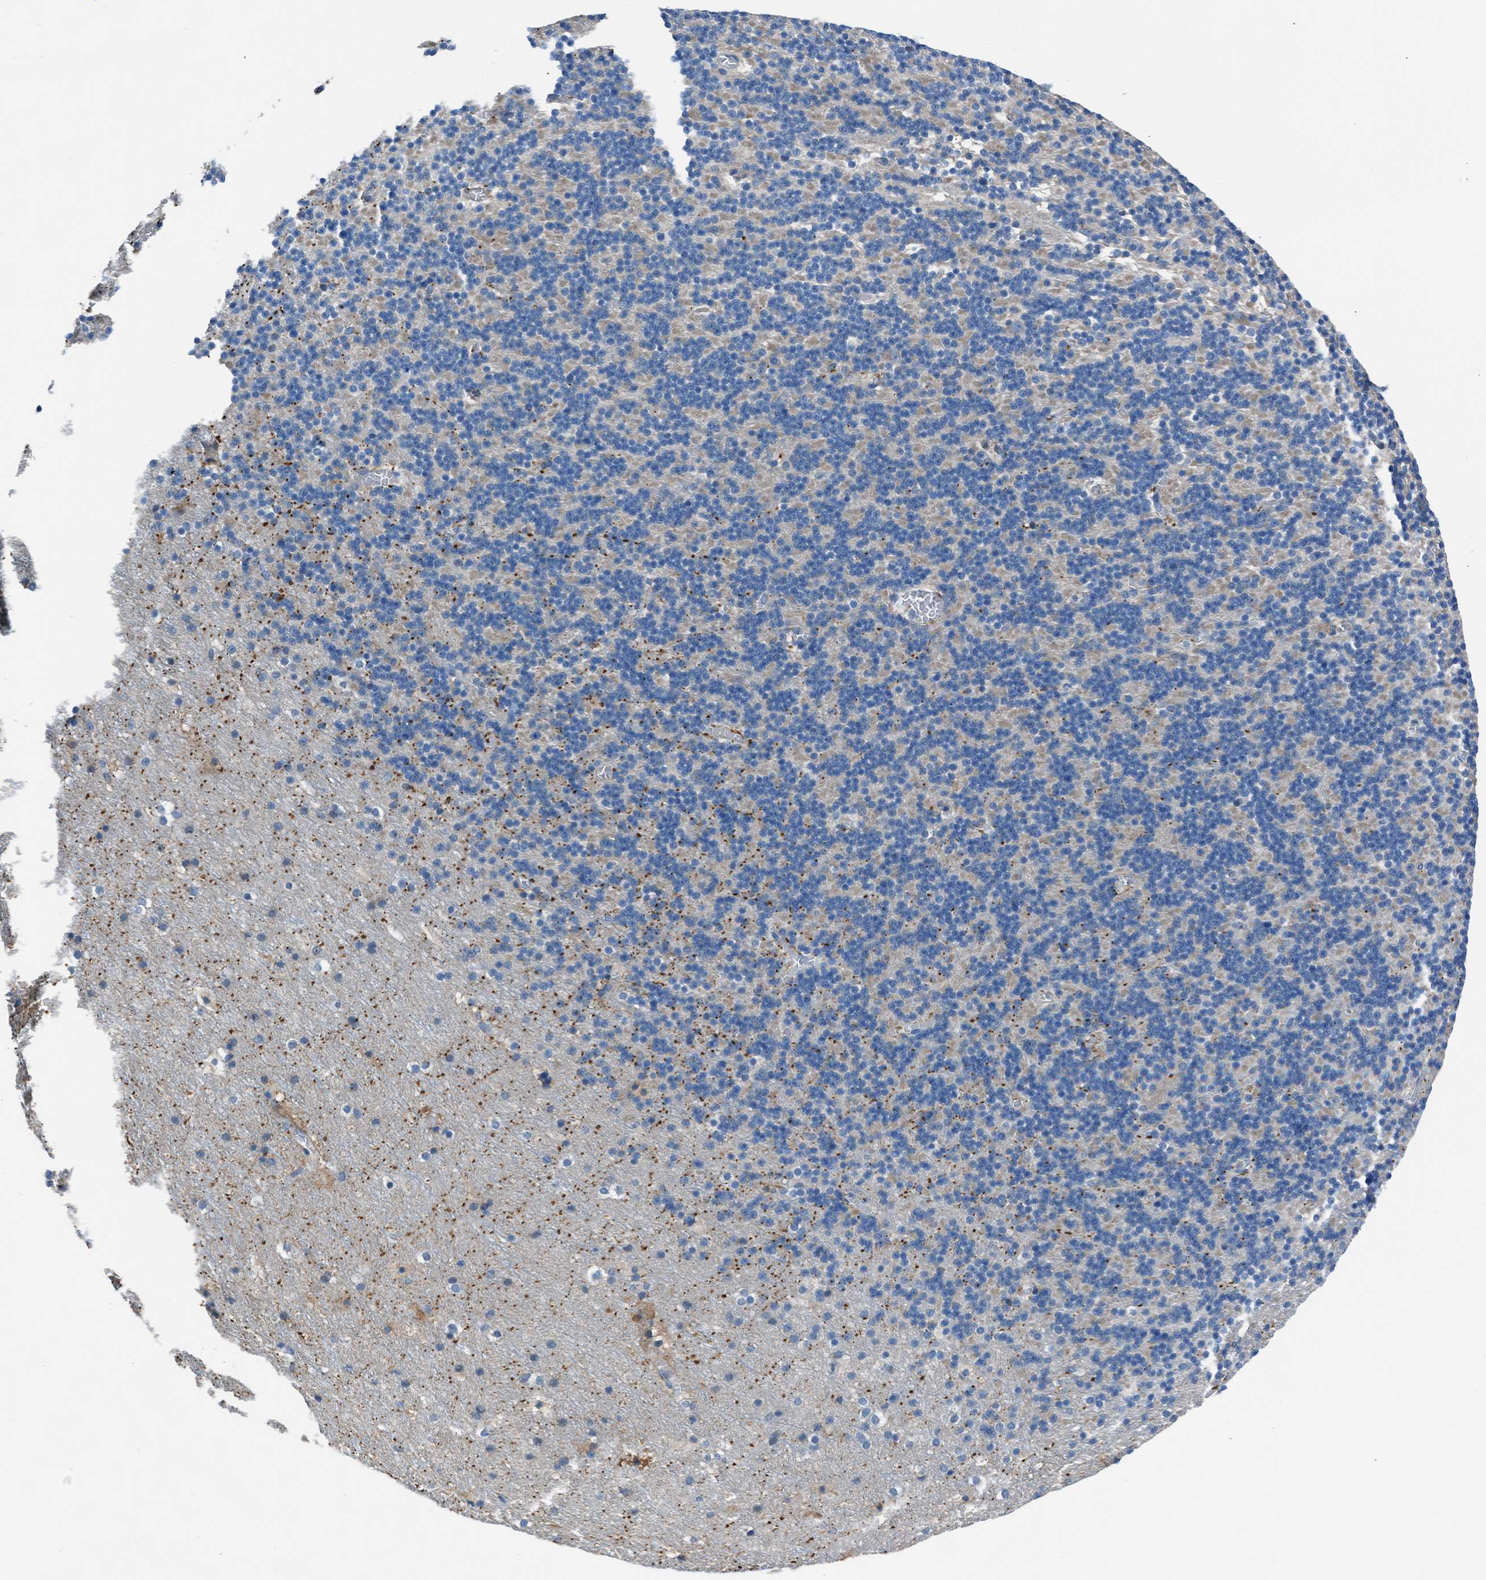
{"staining": {"intensity": "weak", "quantity": "<25%", "location": "cytoplasmic/membranous"}, "tissue": "cerebellum", "cell_type": "Cells in granular layer", "image_type": "normal", "snomed": [{"axis": "morphology", "description": "Normal tissue, NOS"}, {"axis": "topography", "description": "Cerebellum"}], "caption": "Immunohistochemistry (IHC) histopathology image of unremarkable human cerebellum stained for a protein (brown), which demonstrates no expression in cells in granular layer.", "gene": "SLC38A6", "patient": {"sex": "male", "age": 45}}